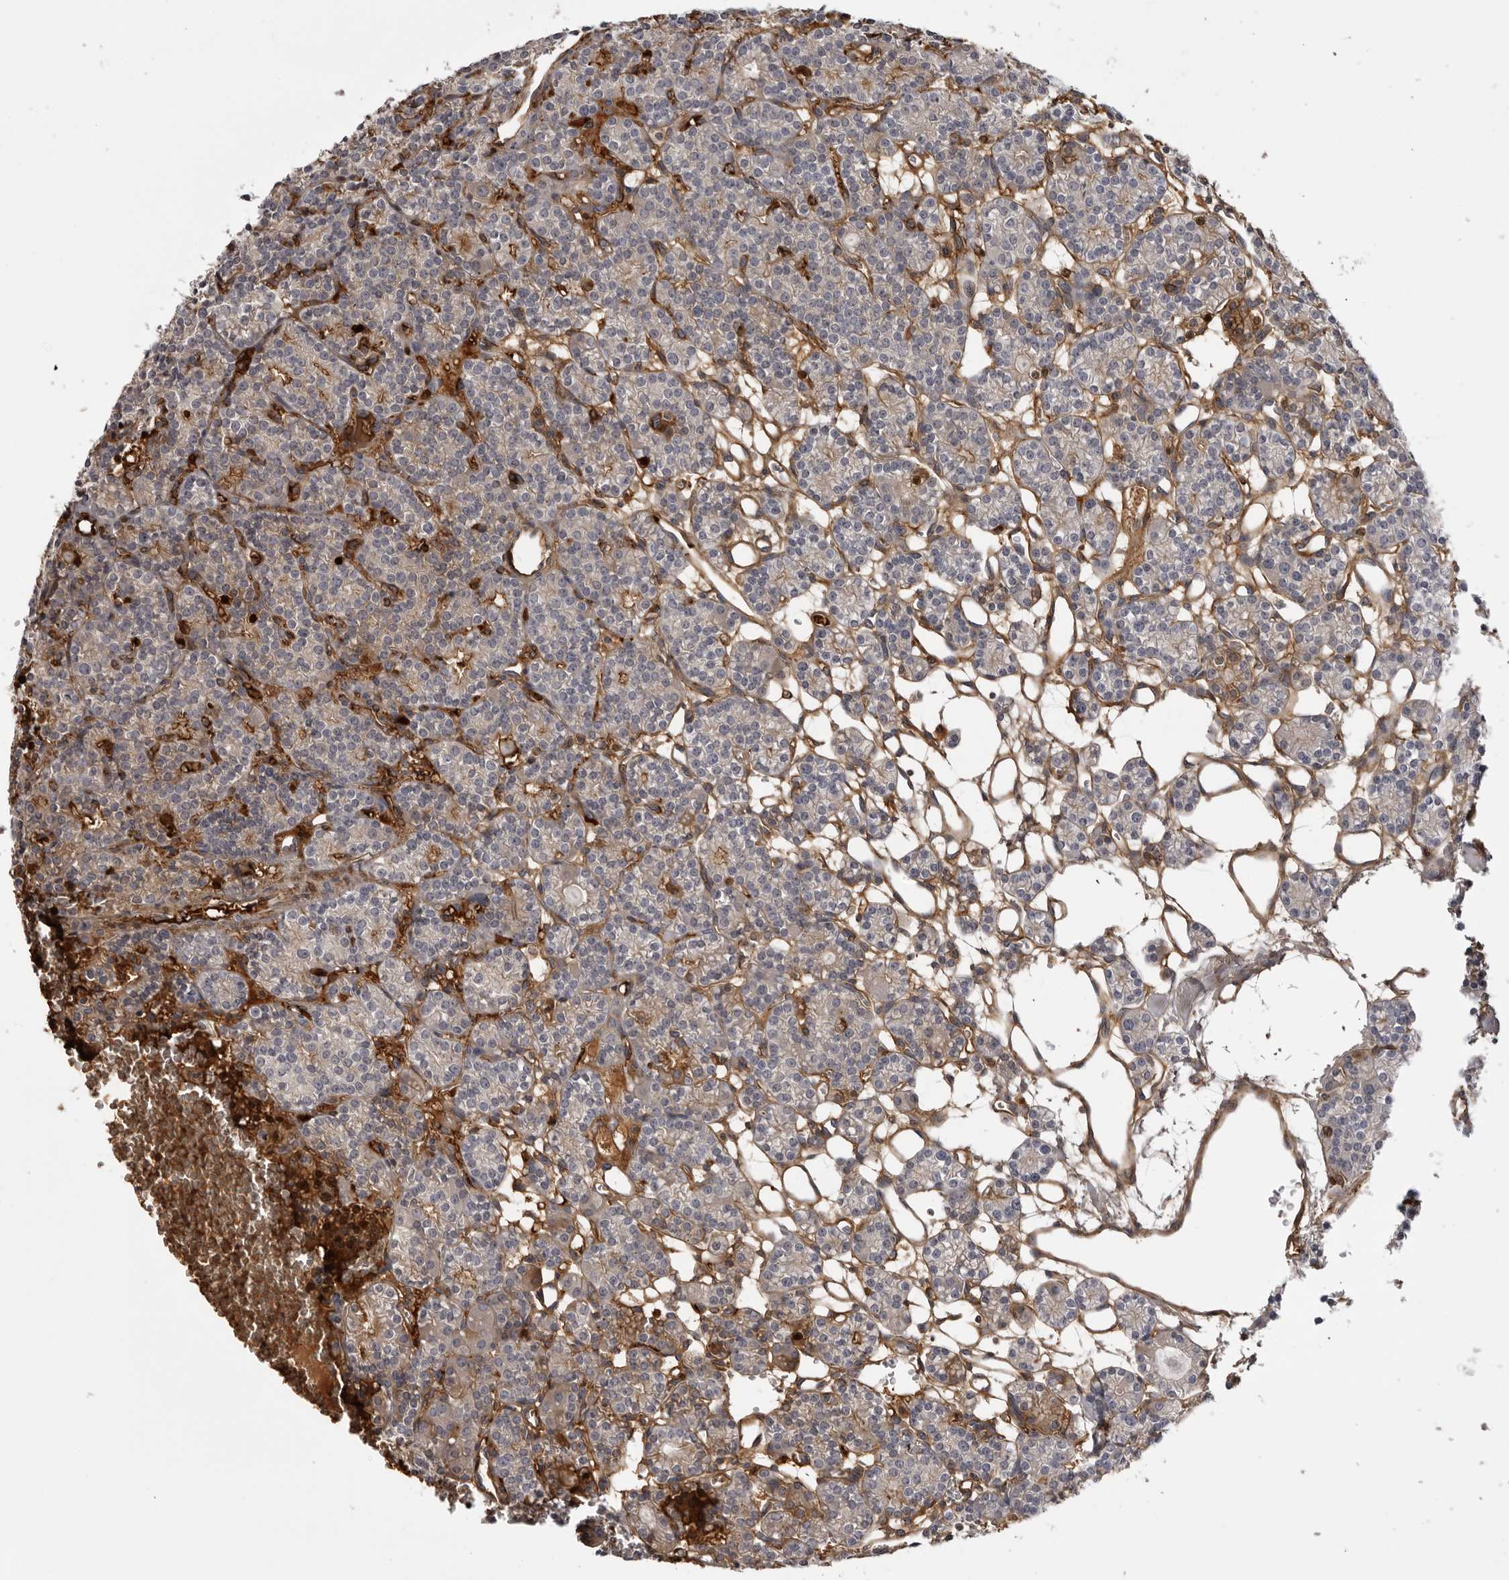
{"staining": {"intensity": "moderate", "quantity": "25%-75%", "location": "cytoplasmic/membranous"}, "tissue": "parathyroid gland", "cell_type": "Glandular cells", "image_type": "normal", "snomed": [{"axis": "morphology", "description": "Normal tissue, NOS"}, {"axis": "topography", "description": "Parathyroid gland"}], "caption": "An image of parathyroid gland stained for a protein shows moderate cytoplasmic/membranous brown staining in glandular cells.", "gene": "PLEKHF2", "patient": {"sex": "female", "age": 64}}